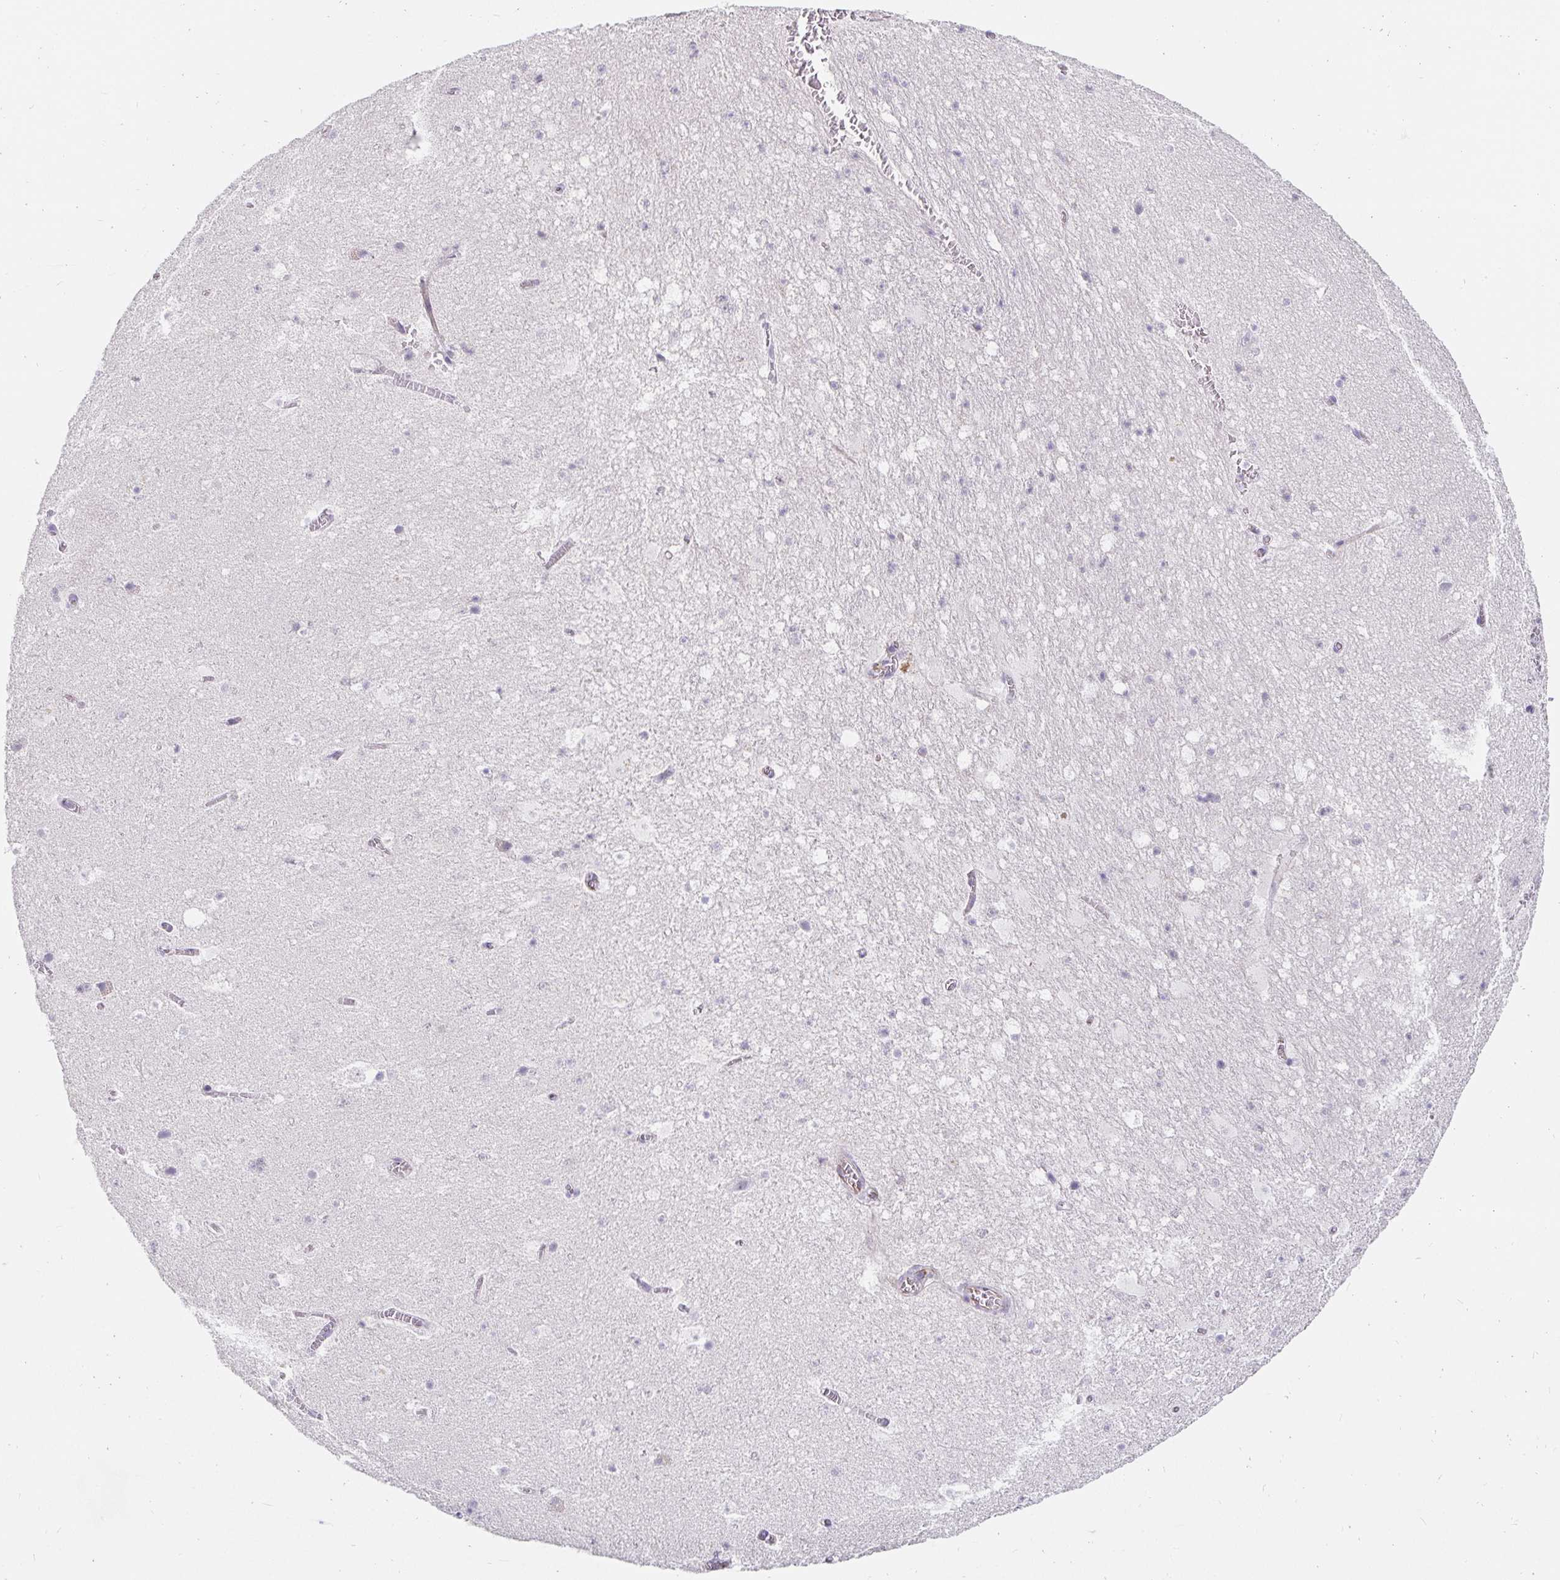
{"staining": {"intensity": "negative", "quantity": "none", "location": "none"}, "tissue": "hippocampus", "cell_type": "Glial cells", "image_type": "normal", "snomed": [{"axis": "morphology", "description": "Normal tissue, NOS"}, {"axis": "topography", "description": "Hippocampus"}], "caption": "This is an IHC micrograph of normal hippocampus. There is no expression in glial cells.", "gene": "PDX1", "patient": {"sex": "female", "age": 42}}